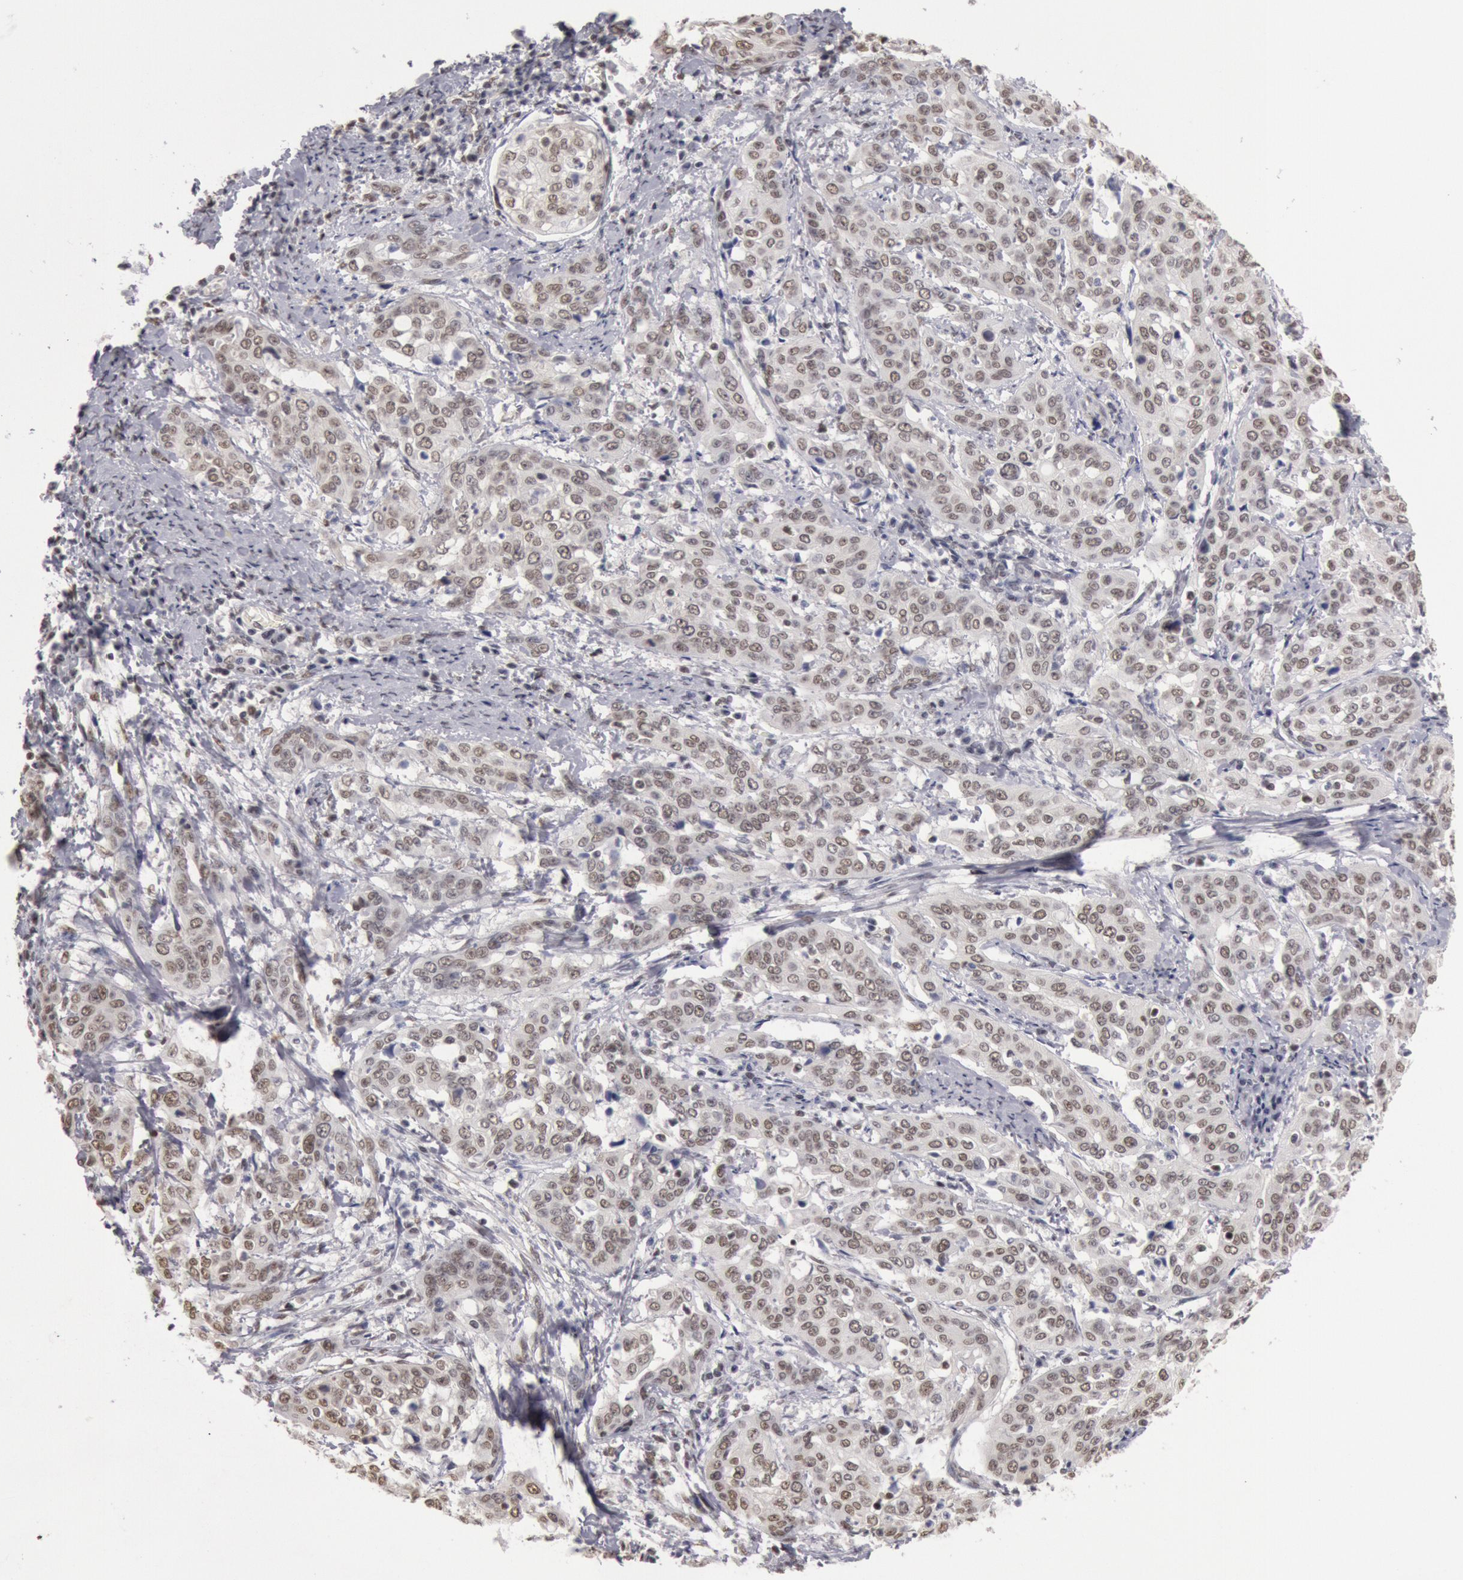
{"staining": {"intensity": "weak", "quantity": ">75%", "location": "nuclear"}, "tissue": "cervical cancer", "cell_type": "Tumor cells", "image_type": "cancer", "snomed": [{"axis": "morphology", "description": "Squamous cell carcinoma, NOS"}, {"axis": "topography", "description": "Cervix"}], "caption": "Weak nuclear protein staining is identified in about >75% of tumor cells in cervical cancer (squamous cell carcinoma). (DAB = brown stain, brightfield microscopy at high magnification).", "gene": "ESS2", "patient": {"sex": "female", "age": 41}}